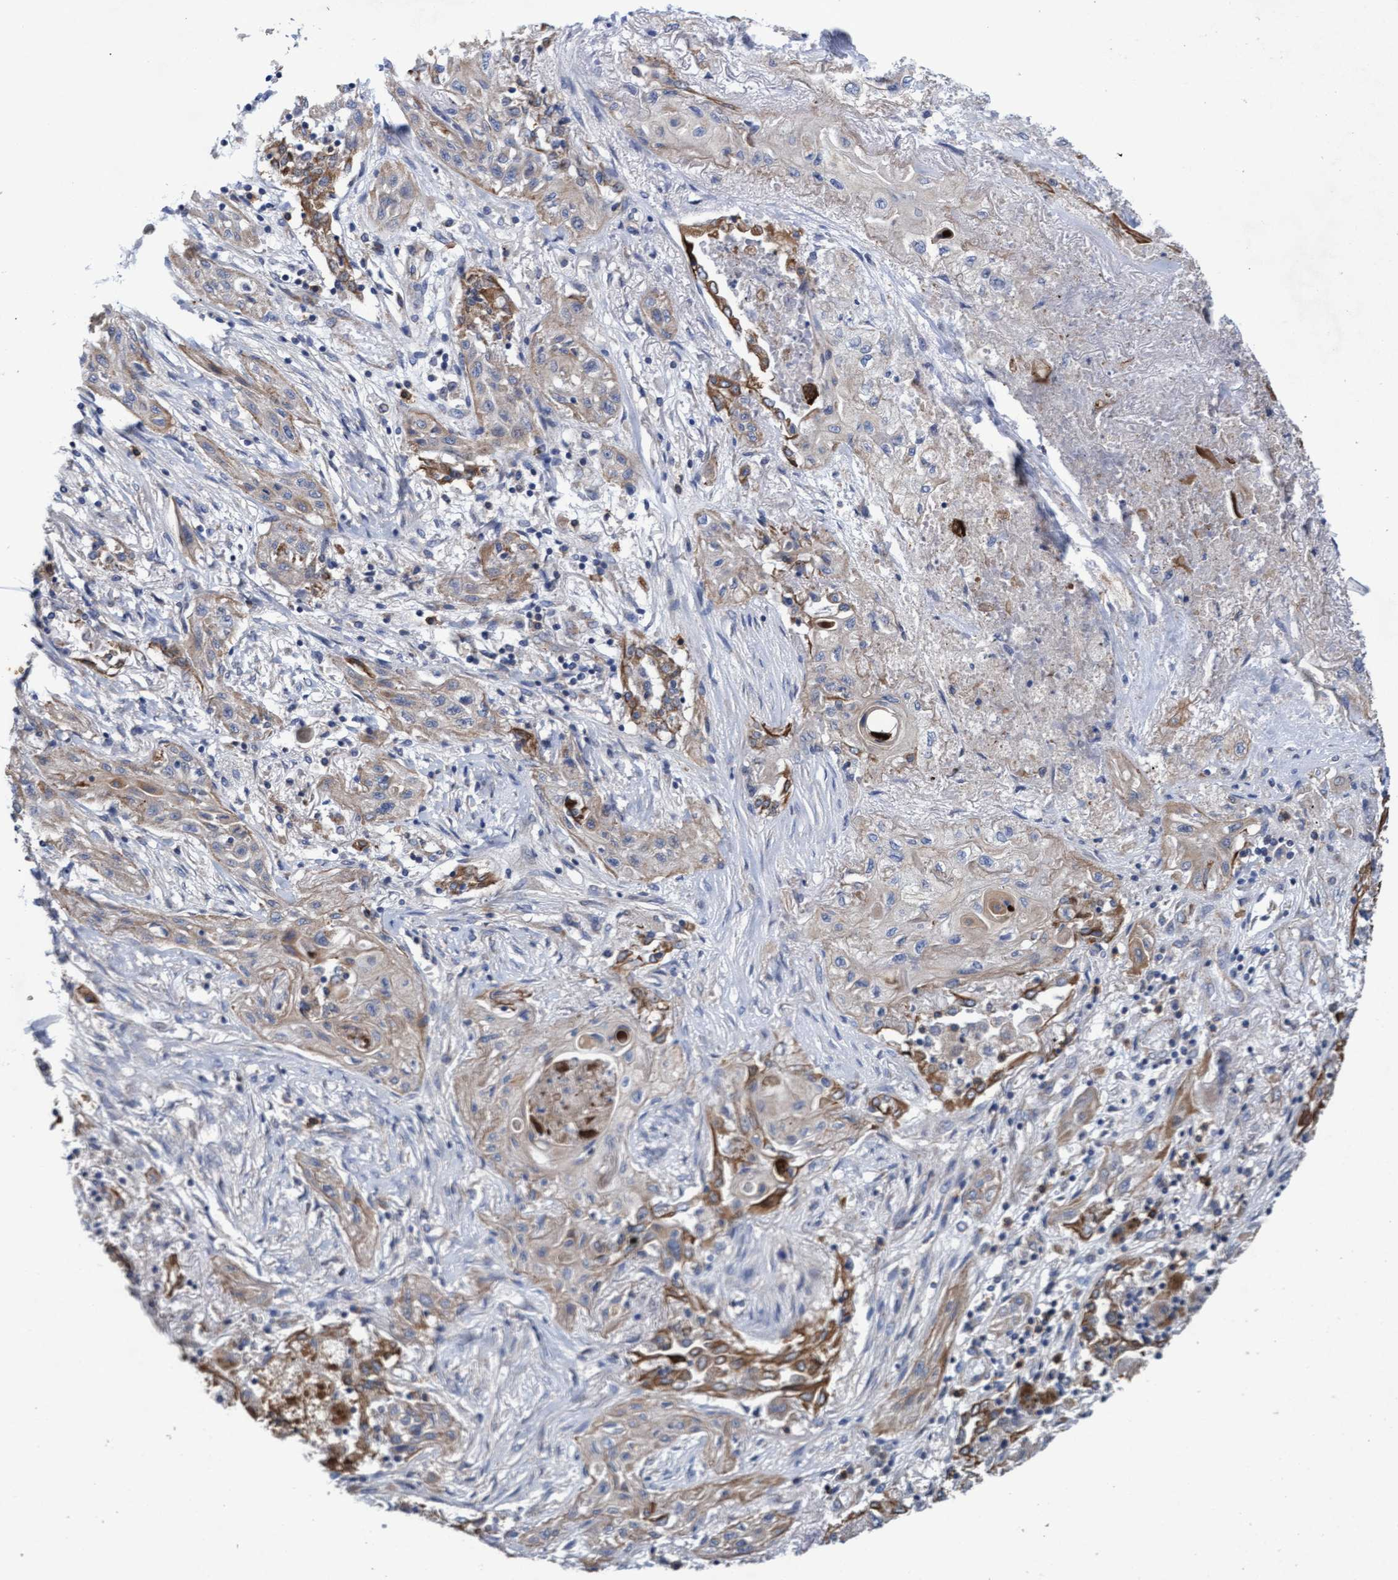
{"staining": {"intensity": "moderate", "quantity": "<25%", "location": "cytoplasmic/membranous"}, "tissue": "lung cancer", "cell_type": "Tumor cells", "image_type": "cancer", "snomed": [{"axis": "morphology", "description": "Squamous cell carcinoma, NOS"}, {"axis": "topography", "description": "Lung"}], "caption": "Approximately <25% of tumor cells in human lung cancer (squamous cell carcinoma) exhibit moderate cytoplasmic/membranous protein positivity as visualized by brown immunohistochemical staining.", "gene": "MRPL38", "patient": {"sex": "female", "age": 47}}